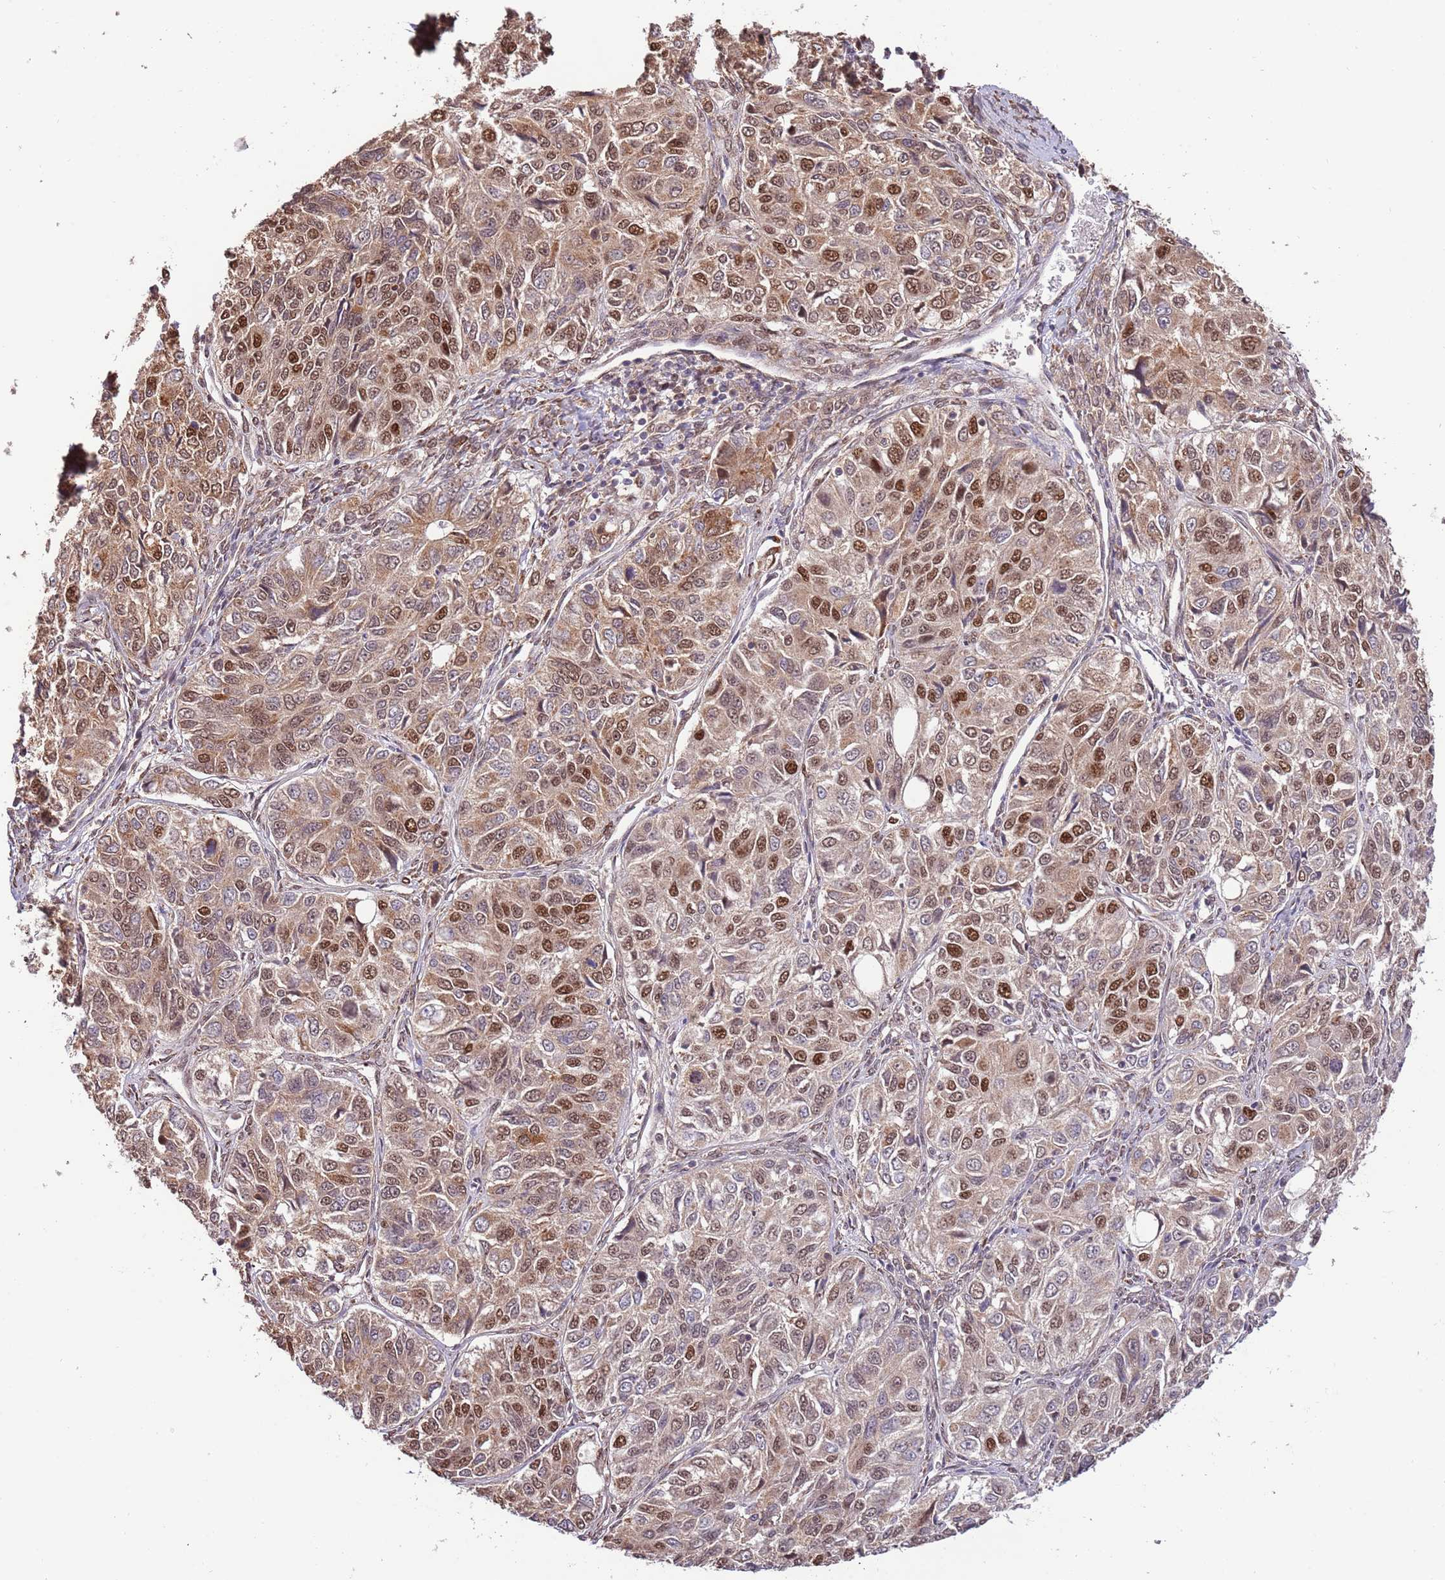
{"staining": {"intensity": "strong", "quantity": ">75%", "location": "cytoplasmic/membranous,nuclear"}, "tissue": "ovarian cancer", "cell_type": "Tumor cells", "image_type": "cancer", "snomed": [{"axis": "morphology", "description": "Carcinoma, endometroid"}, {"axis": "topography", "description": "Ovary"}], "caption": "Immunohistochemistry (IHC) of human ovarian cancer (endometroid carcinoma) exhibits high levels of strong cytoplasmic/membranous and nuclear positivity in approximately >75% of tumor cells. (Stains: DAB (3,3'-diaminobenzidine) in brown, nuclei in blue, Microscopy: brightfield microscopy at high magnification).", "gene": "RIF1", "patient": {"sex": "female", "age": 51}}